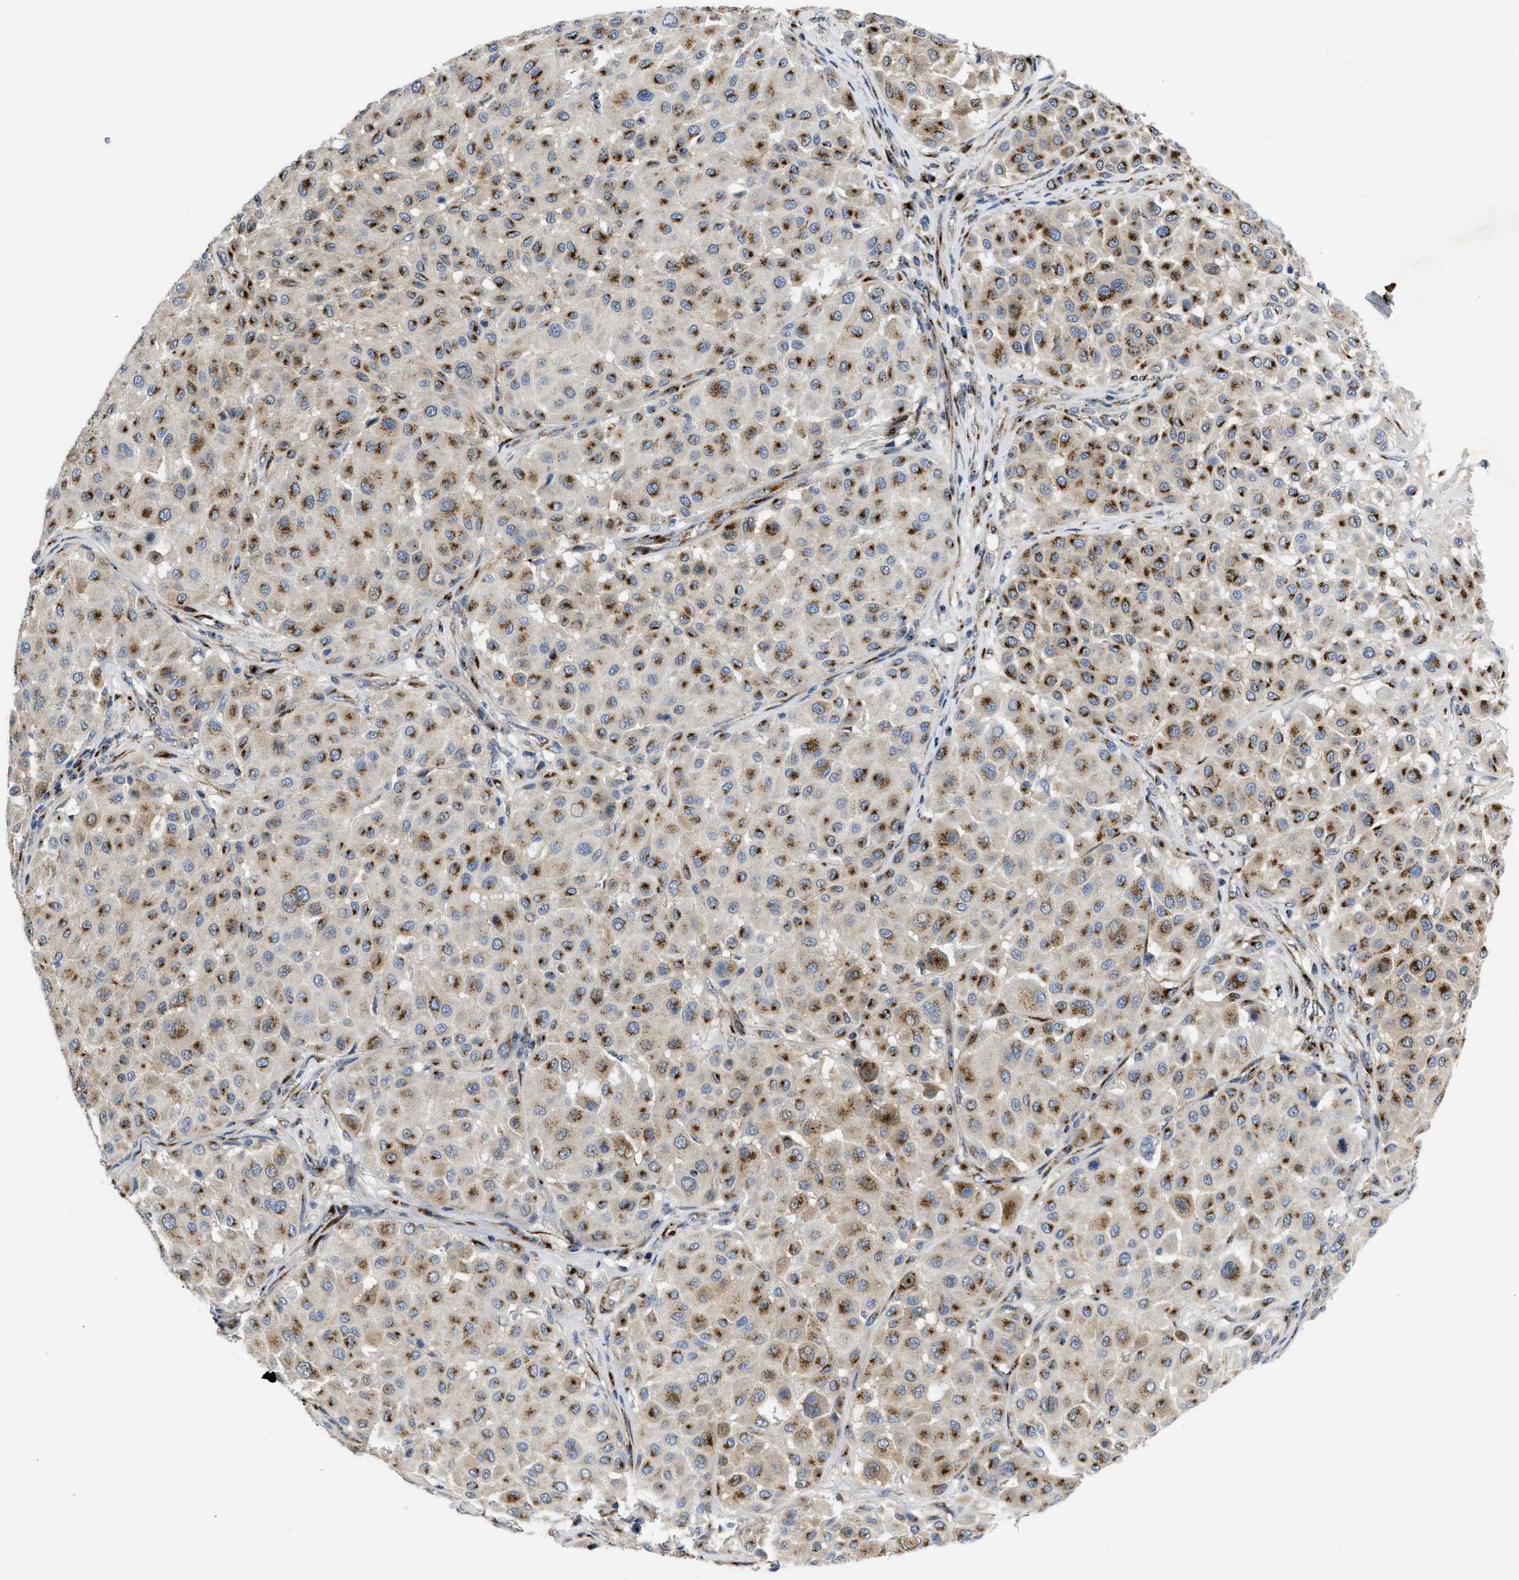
{"staining": {"intensity": "strong", "quantity": "25%-75%", "location": "cytoplasmic/membranous"}, "tissue": "melanoma", "cell_type": "Tumor cells", "image_type": "cancer", "snomed": [{"axis": "morphology", "description": "Malignant melanoma, Metastatic site"}, {"axis": "topography", "description": "Soft tissue"}], "caption": "A high-resolution histopathology image shows IHC staining of malignant melanoma (metastatic site), which demonstrates strong cytoplasmic/membranous positivity in about 25%-75% of tumor cells.", "gene": "ZNF70", "patient": {"sex": "male", "age": 41}}